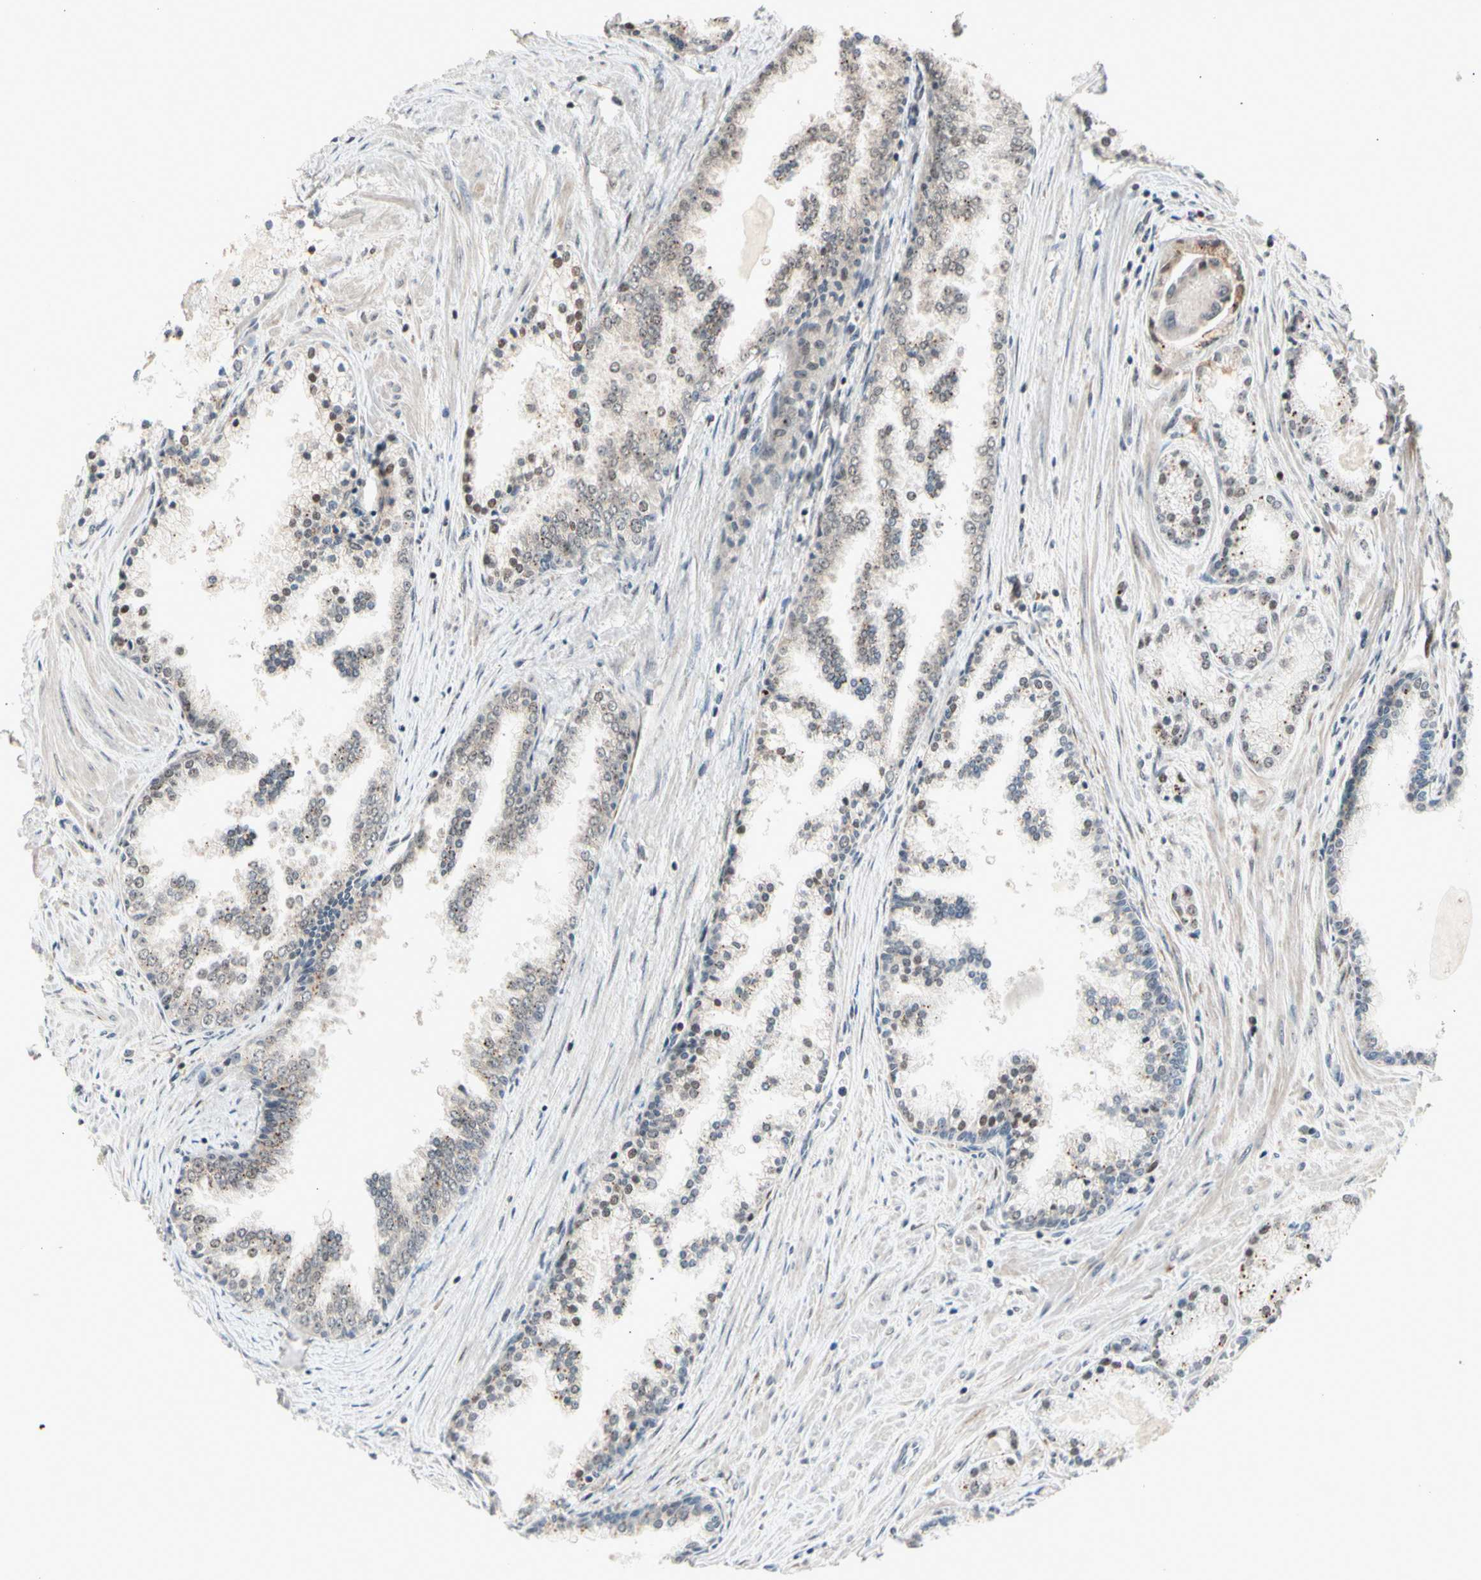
{"staining": {"intensity": "weak", "quantity": "<25%", "location": "cytoplasmic/membranous"}, "tissue": "prostate cancer", "cell_type": "Tumor cells", "image_type": "cancer", "snomed": [{"axis": "morphology", "description": "Adenocarcinoma, High grade"}, {"axis": "topography", "description": "Prostate"}], "caption": "A micrograph of human prostate cancer (high-grade adenocarcinoma) is negative for staining in tumor cells.", "gene": "NGEF", "patient": {"sex": "male", "age": 61}}